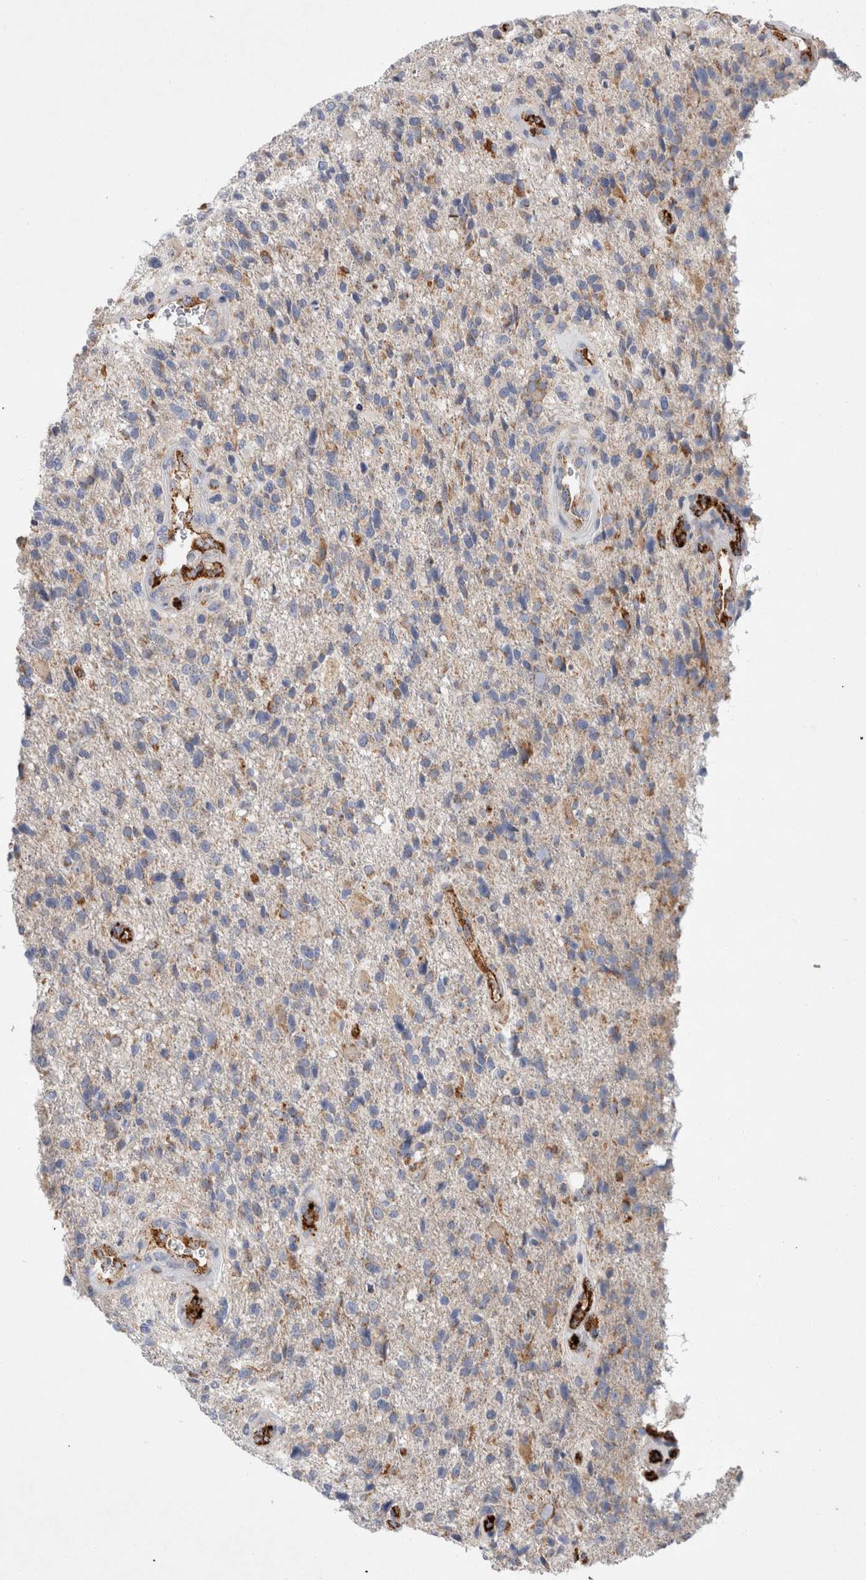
{"staining": {"intensity": "weak", "quantity": "25%-75%", "location": "cytoplasmic/membranous"}, "tissue": "glioma", "cell_type": "Tumor cells", "image_type": "cancer", "snomed": [{"axis": "morphology", "description": "Glioma, malignant, High grade"}, {"axis": "topography", "description": "Brain"}], "caption": "This photomicrograph reveals immunohistochemistry (IHC) staining of human glioma, with low weak cytoplasmic/membranous positivity in approximately 25%-75% of tumor cells.", "gene": "IARS2", "patient": {"sex": "male", "age": 72}}